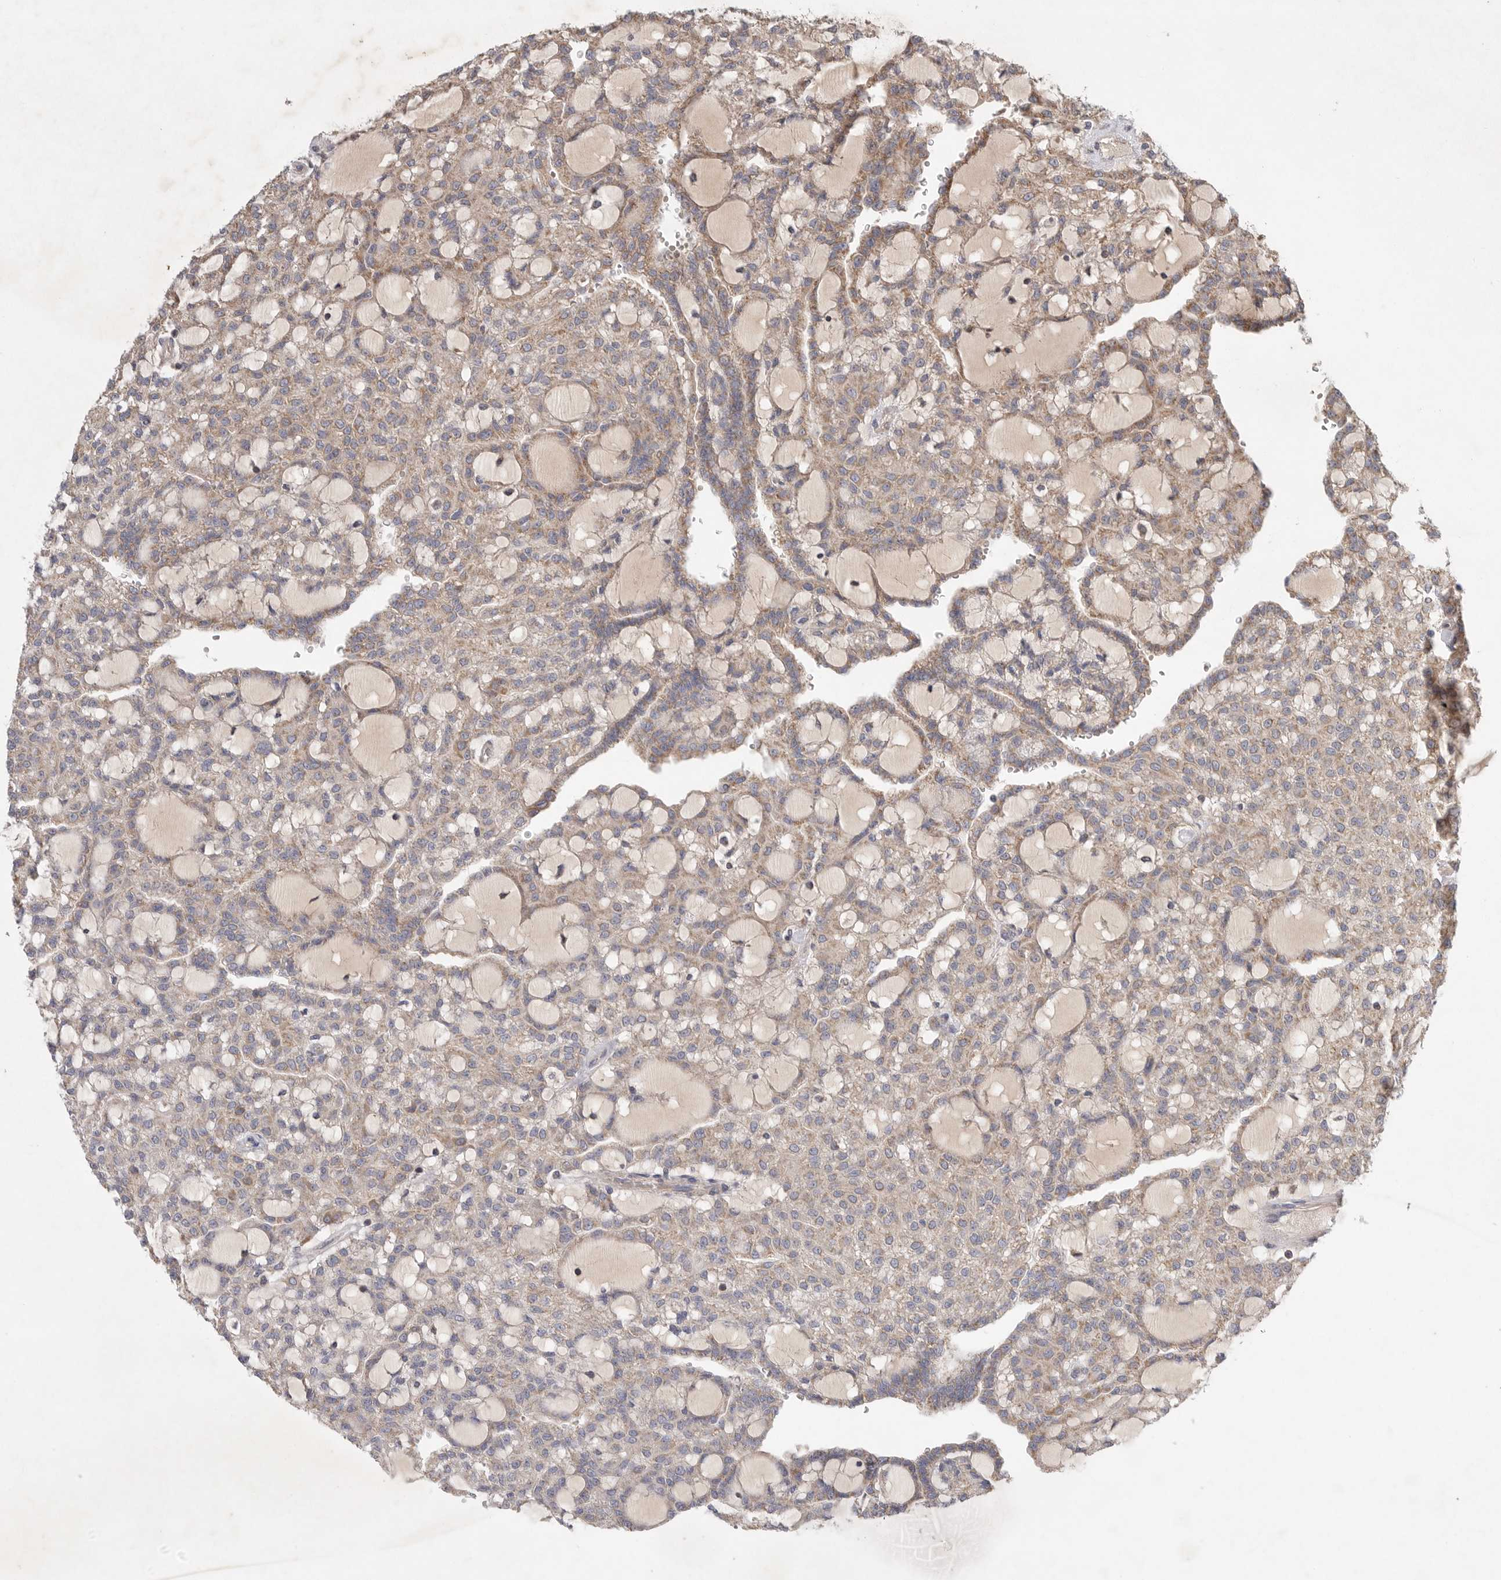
{"staining": {"intensity": "weak", "quantity": ">75%", "location": "cytoplasmic/membranous"}, "tissue": "renal cancer", "cell_type": "Tumor cells", "image_type": "cancer", "snomed": [{"axis": "morphology", "description": "Adenocarcinoma, NOS"}, {"axis": "topography", "description": "Kidney"}], "caption": "Immunohistochemical staining of renal cancer (adenocarcinoma) displays low levels of weak cytoplasmic/membranous positivity in approximately >75% of tumor cells.", "gene": "KIF21B", "patient": {"sex": "male", "age": 63}}